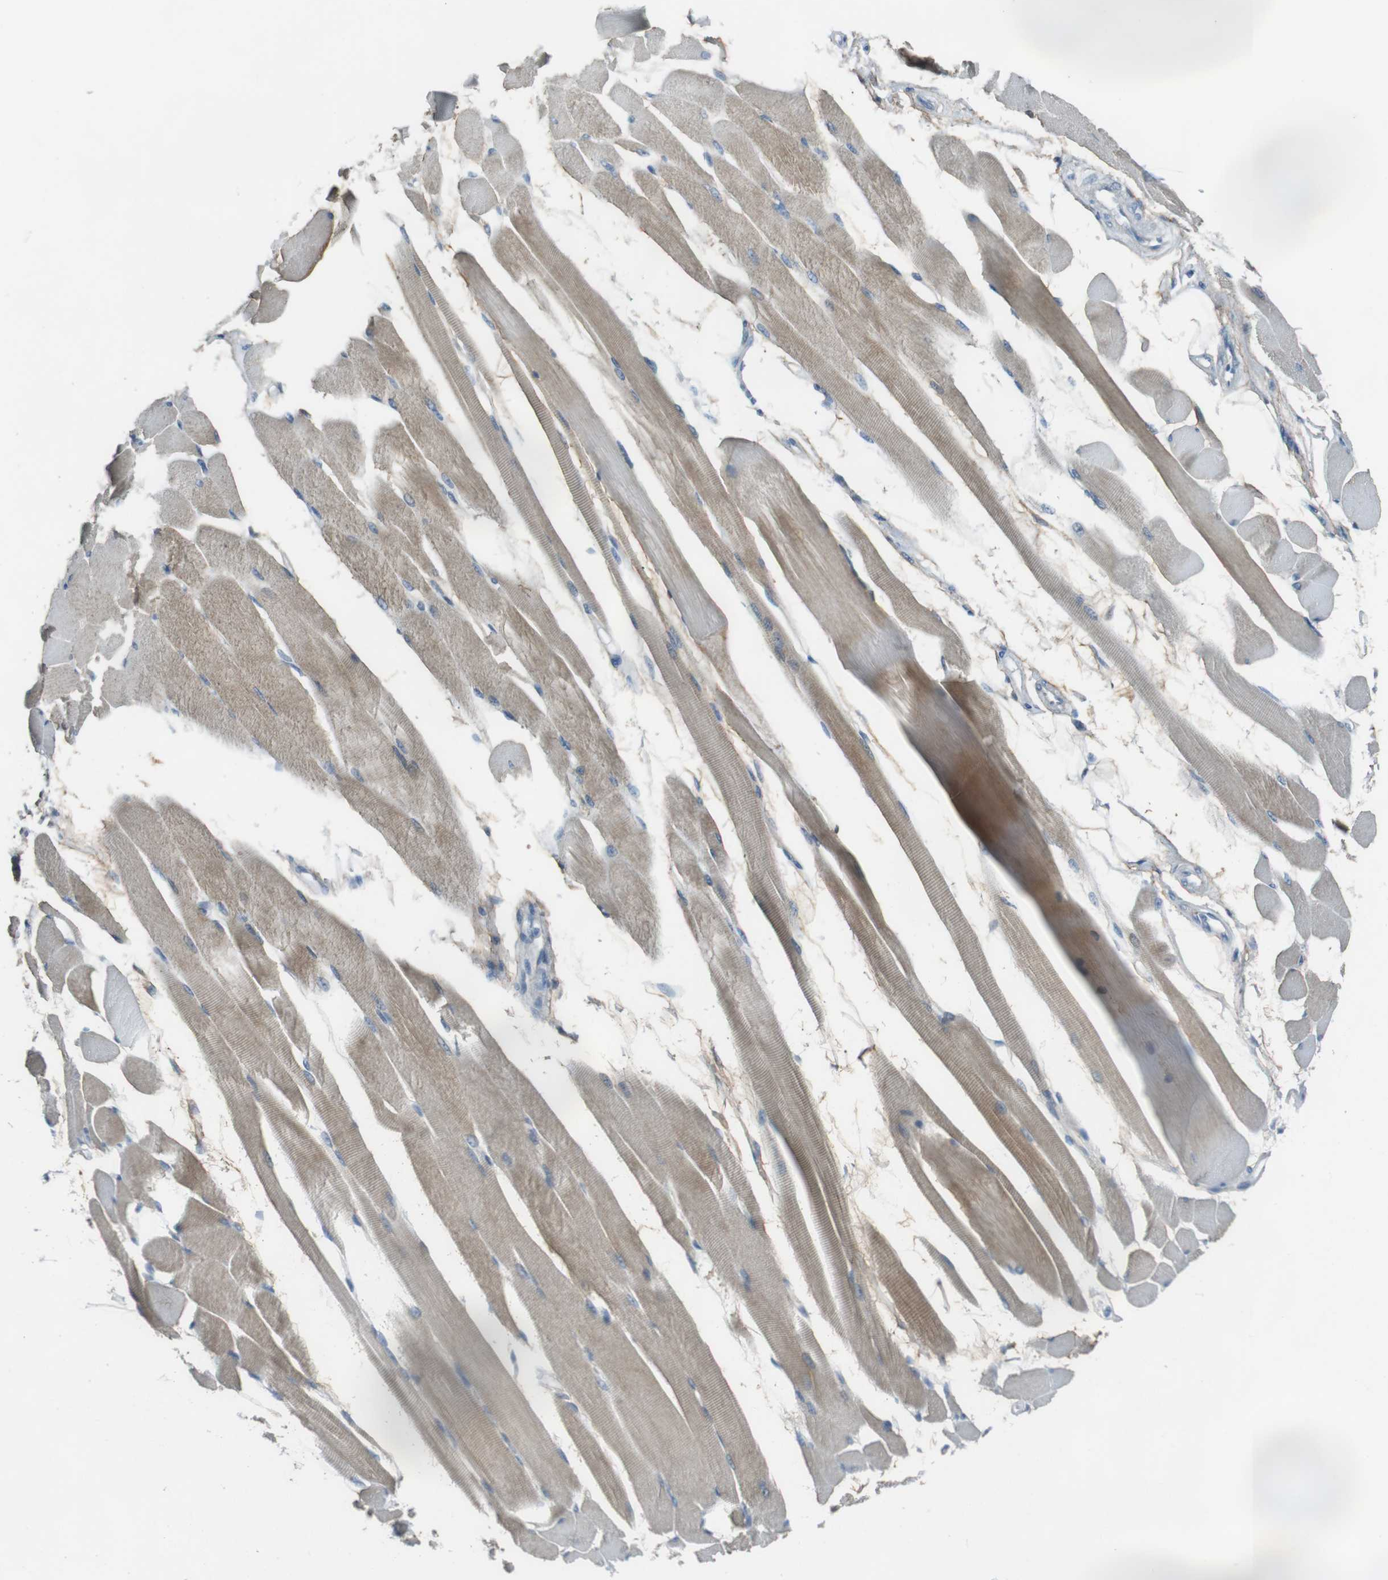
{"staining": {"intensity": "weak", "quantity": ">75%", "location": "cytoplasmic/membranous"}, "tissue": "skeletal muscle", "cell_type": "Myocytes", "image_type": "normal", "snomed": [{"axis": "morphology", "description": "Normal tissue, NOS"}, {"axis": "topography", "description": "Skeletal muscle"}, {"axis": "topography", "description": "Peripheral nerve tissue"}], "caption": "A low amount of weak cytoplasmic/membranous staining is appreciated in about >75% of myocytes in normal skeletal muscle. (Brightfield microscopy of DAB IHC at high magnification).", "gene": "ENTPD7", "patient": {"sex": "female", "age": 84}}